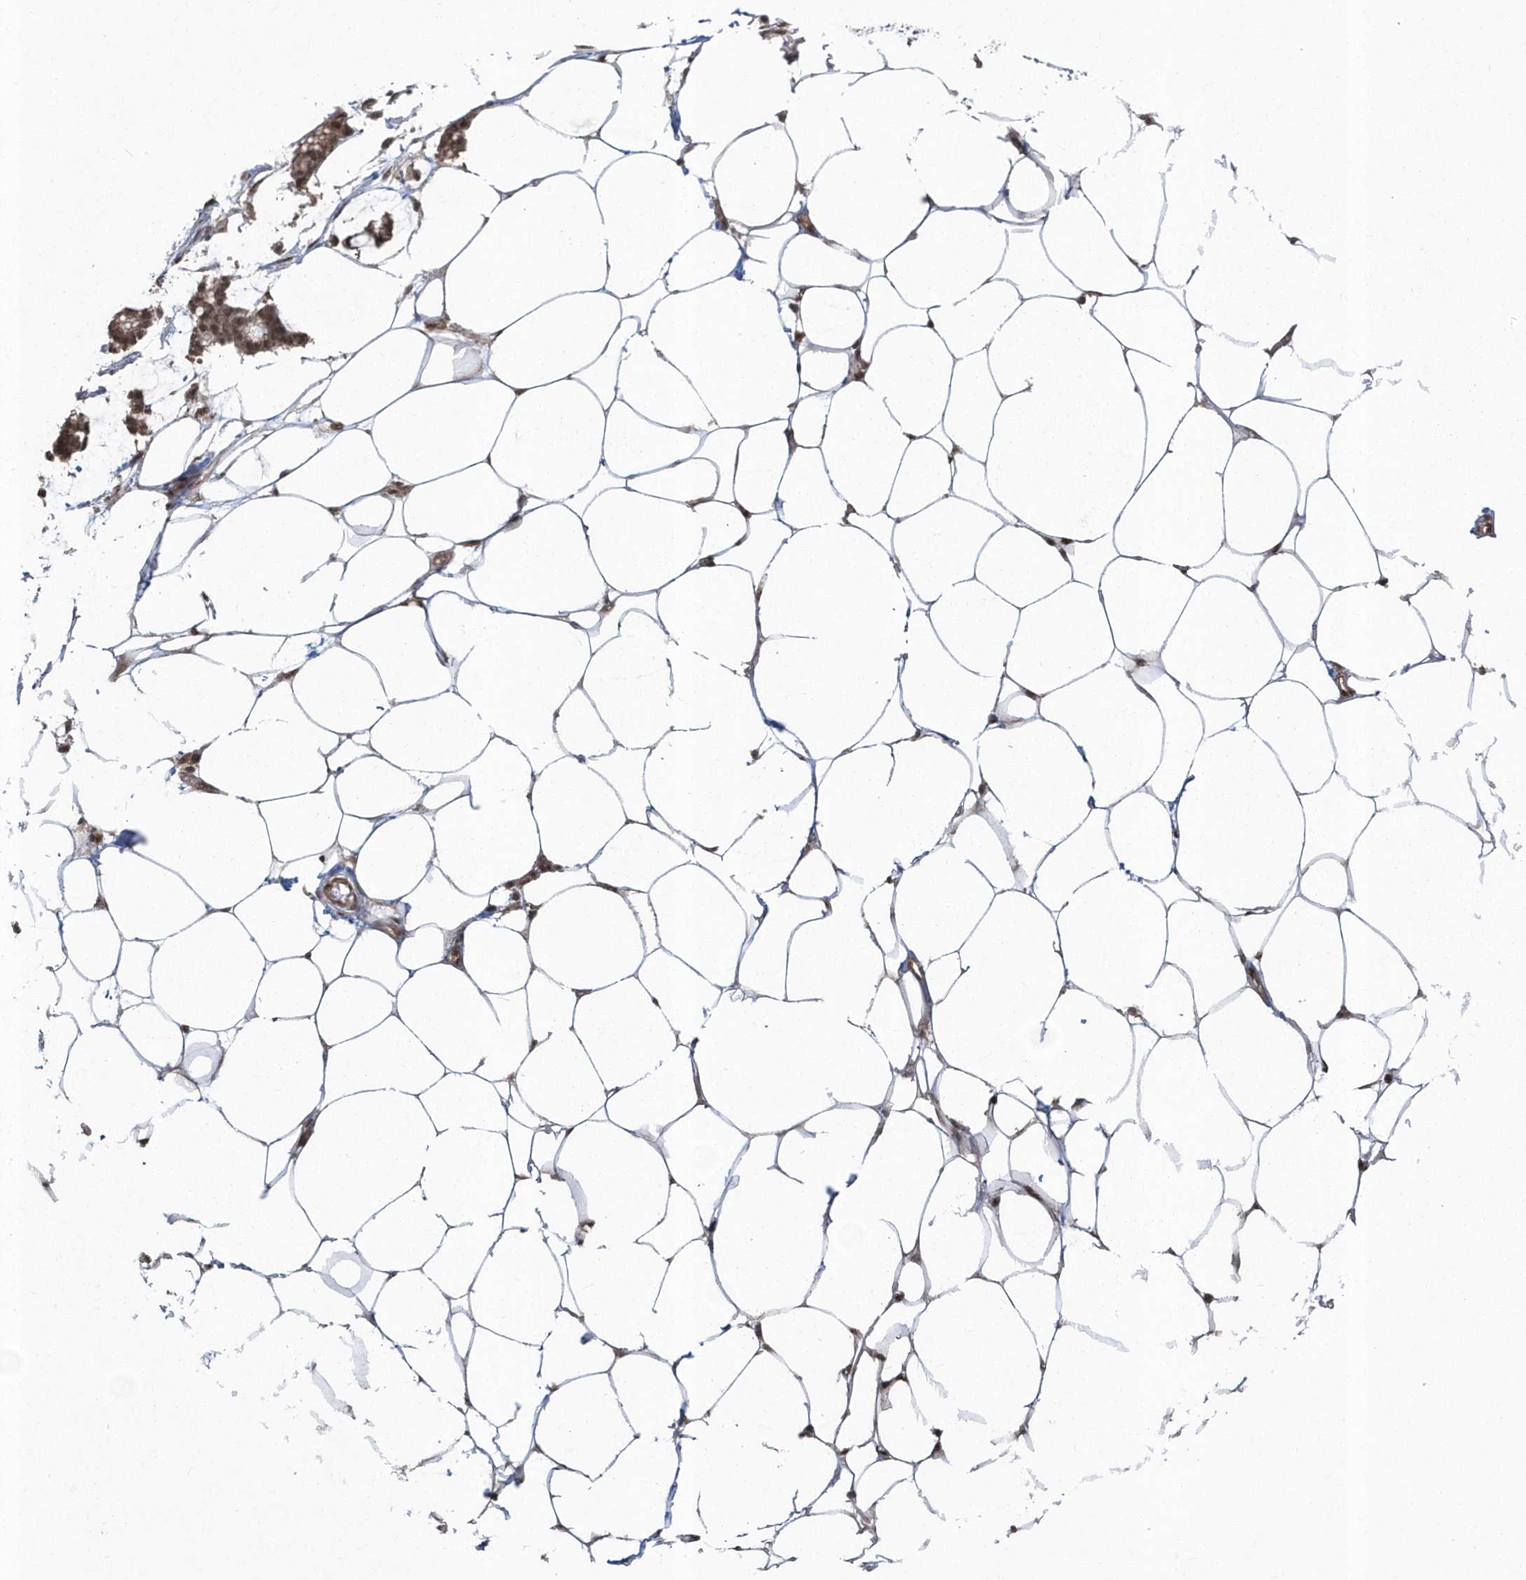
{"staining": {"intensity": "moderate", "quantity": ">75%", "location": "nuclear"}, "tissue": "adipose tissue", "cell_type": "Adipocytes", "image_type": "normal", "snomed": [{"axis": "morphology", "description": "Normal tissue, NOS"}, {"axis": "morphology", "description": "Adenocarcinoma, NOS"}, {"axis": "topography", "description": "Colon"}, {"axis": "topography", "description": "Peripheral nerve tissue"}], "caption": "The photomicrograph shows a brown stain indicating the presence of a protein in the nuclear of adipocytes in adipose tissue.", "gene": "EPB41L4A", "patient": {"sex": "male", "age": 14}}